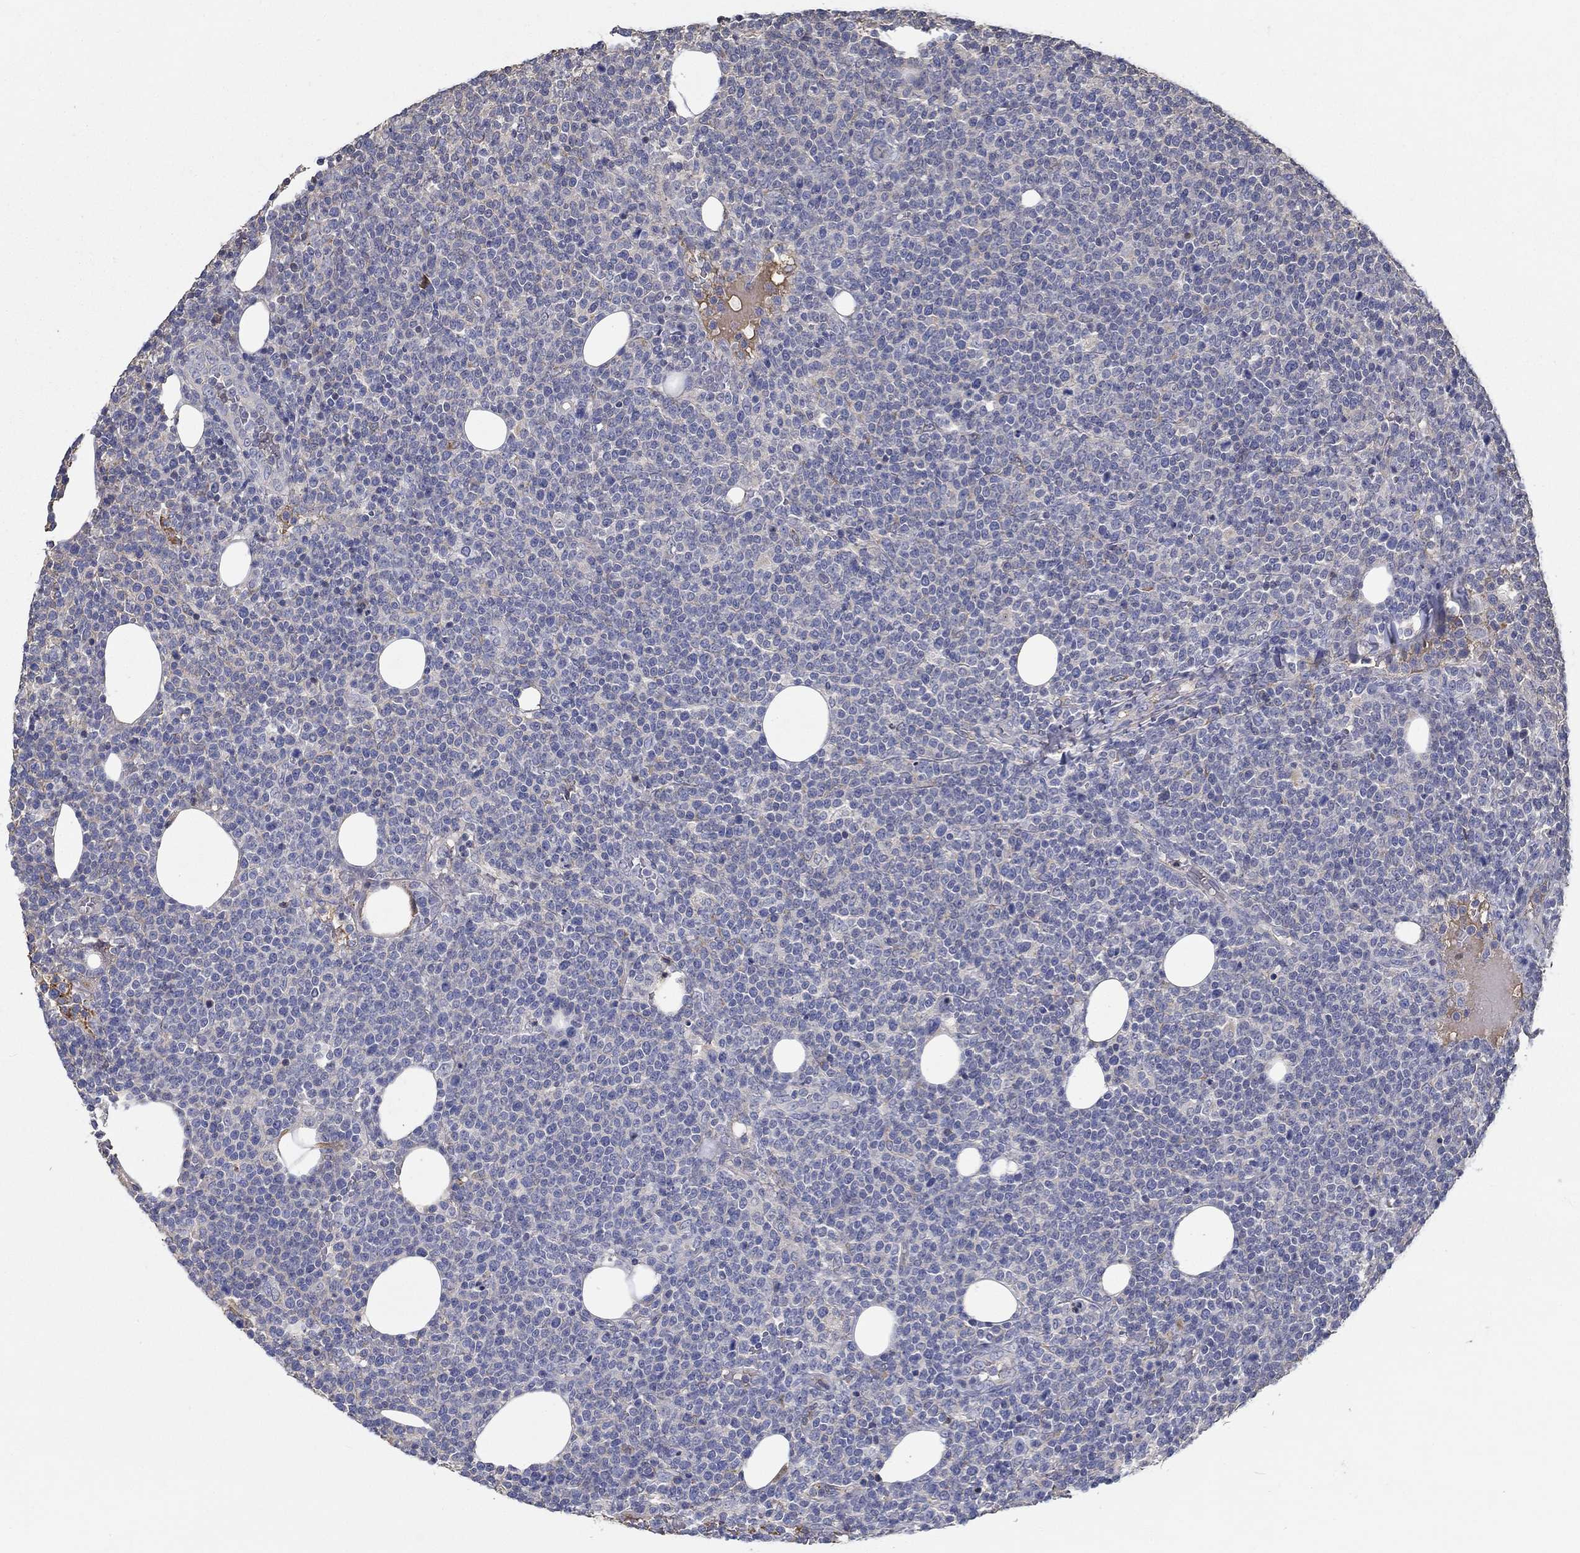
{"staining": {"intensity": "negative", "quantity": "none", "location": "none"}, "tissue": "lymphoma", "cell_type": "Tumor cells", "image_type": "cancer", "snomed": [{"axis": "morphology", "description": "Malignant lymphoma, non-Hodgkin's type, High grade"}, {"axis": "topography", "description": "Lymph node"}], "caption": "High-grade malignant lymphoma, non-Hodgkin's type was stained to show a protein in brown. There is no significant positivity in tumor cells. Brightfield microscopy of IHC stained with DAB (3,3'-diaminobenzidine) (brown) and hematoxylin (blue), captured at high magnification.", "gene": "IL10", "patient": {"sex": "male", "age": 61}}